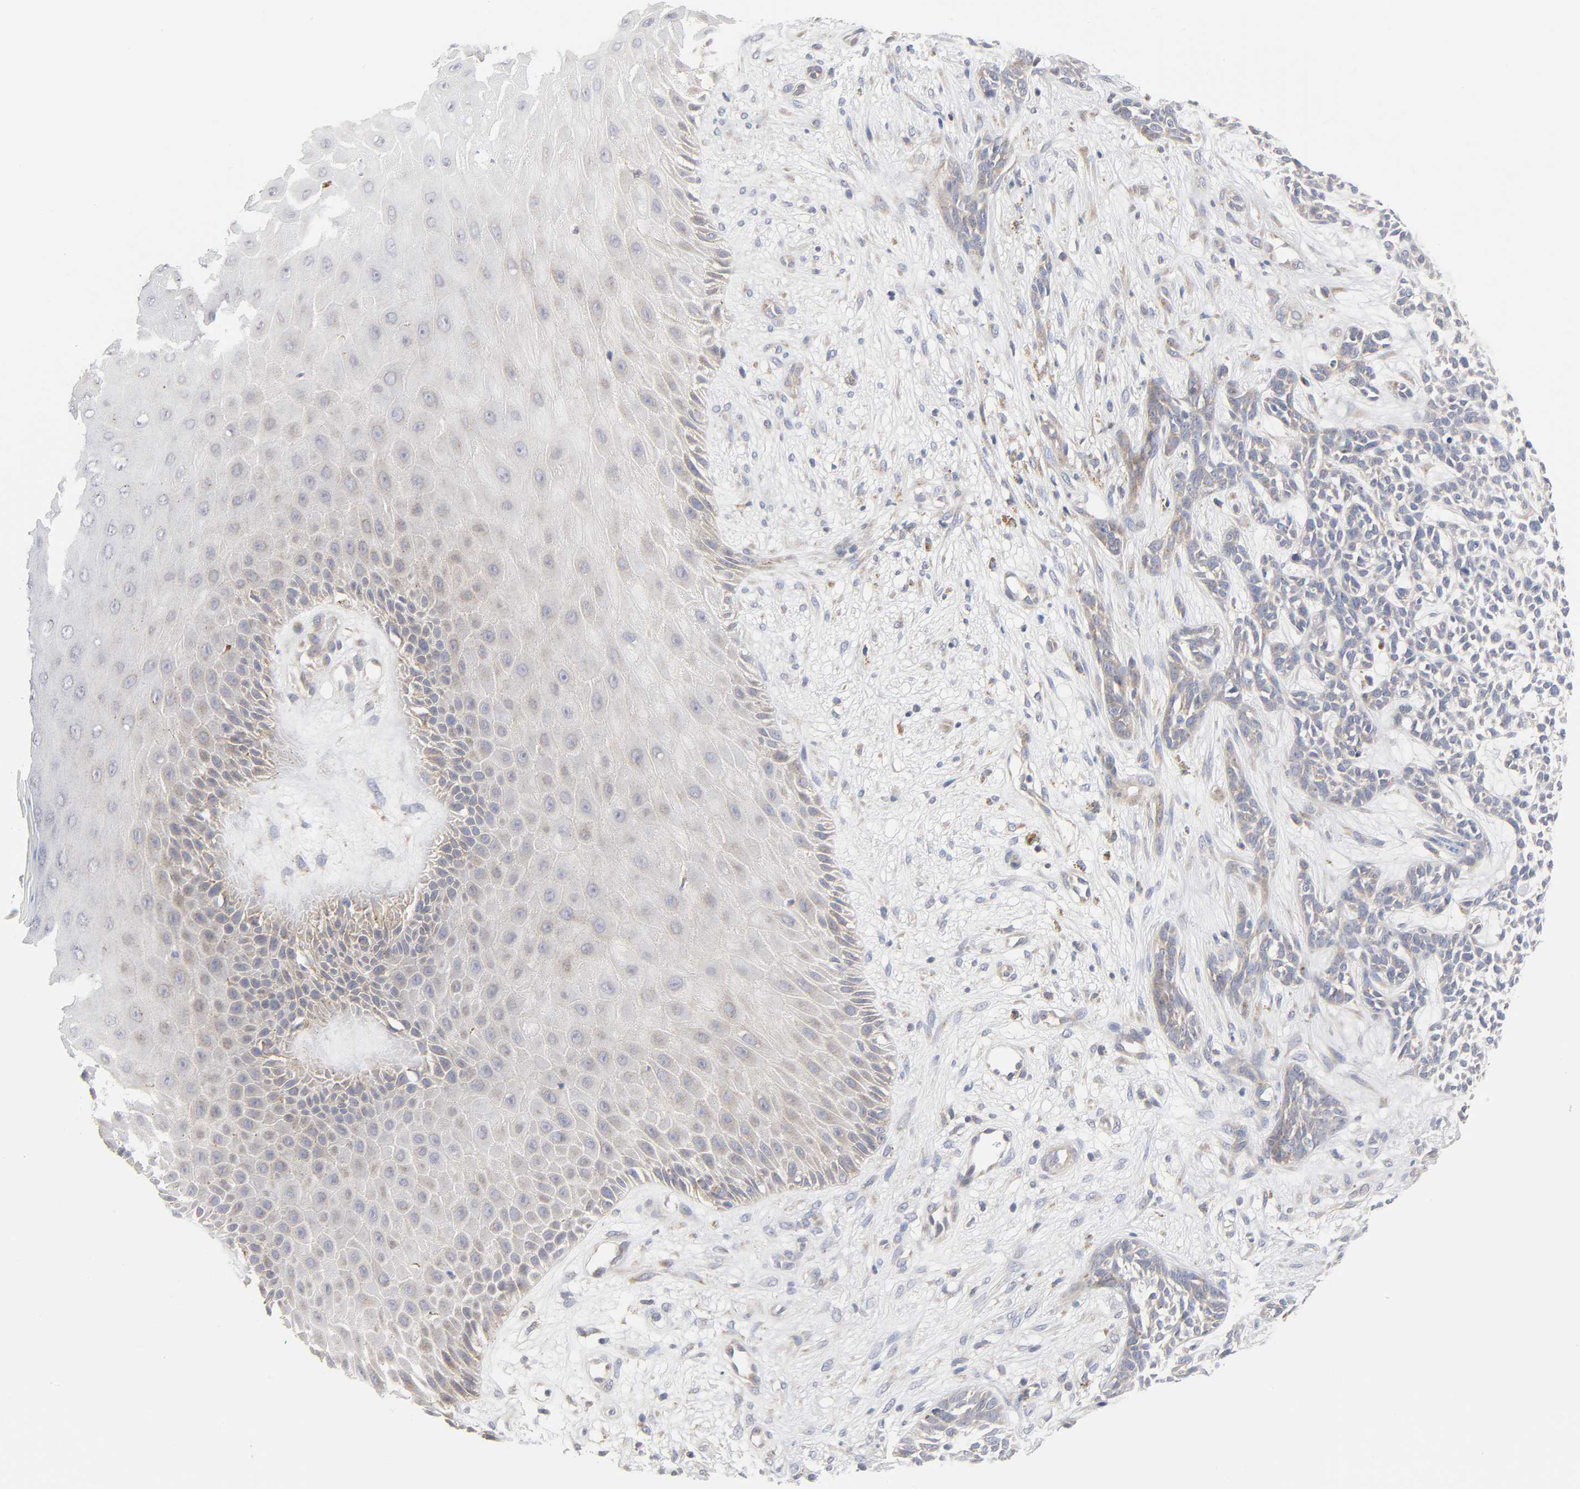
{"staining": {"intensity": "weak", "quantity": "<25%", "location": "cytoplasmic/membranous"}, "tissue": "skin cancer", "cell_type": "Tumor cells", "image_type": "cancer", "snomed": [{"axis": "morphology", "description": "Basal cell carcinoma"}, {"axis": "topography", "description": "Skin"}], "caption": "IHC image of neoplastic tissue: human skin basal cell carcinoma stained with DAB (3,3'-diaminobenzidine) demonstrates no significant protein staining in tumor cells. Nuclei are stained in blue.", "gene": "IL4R", "patient": {"sex": "female", "age": 84}}